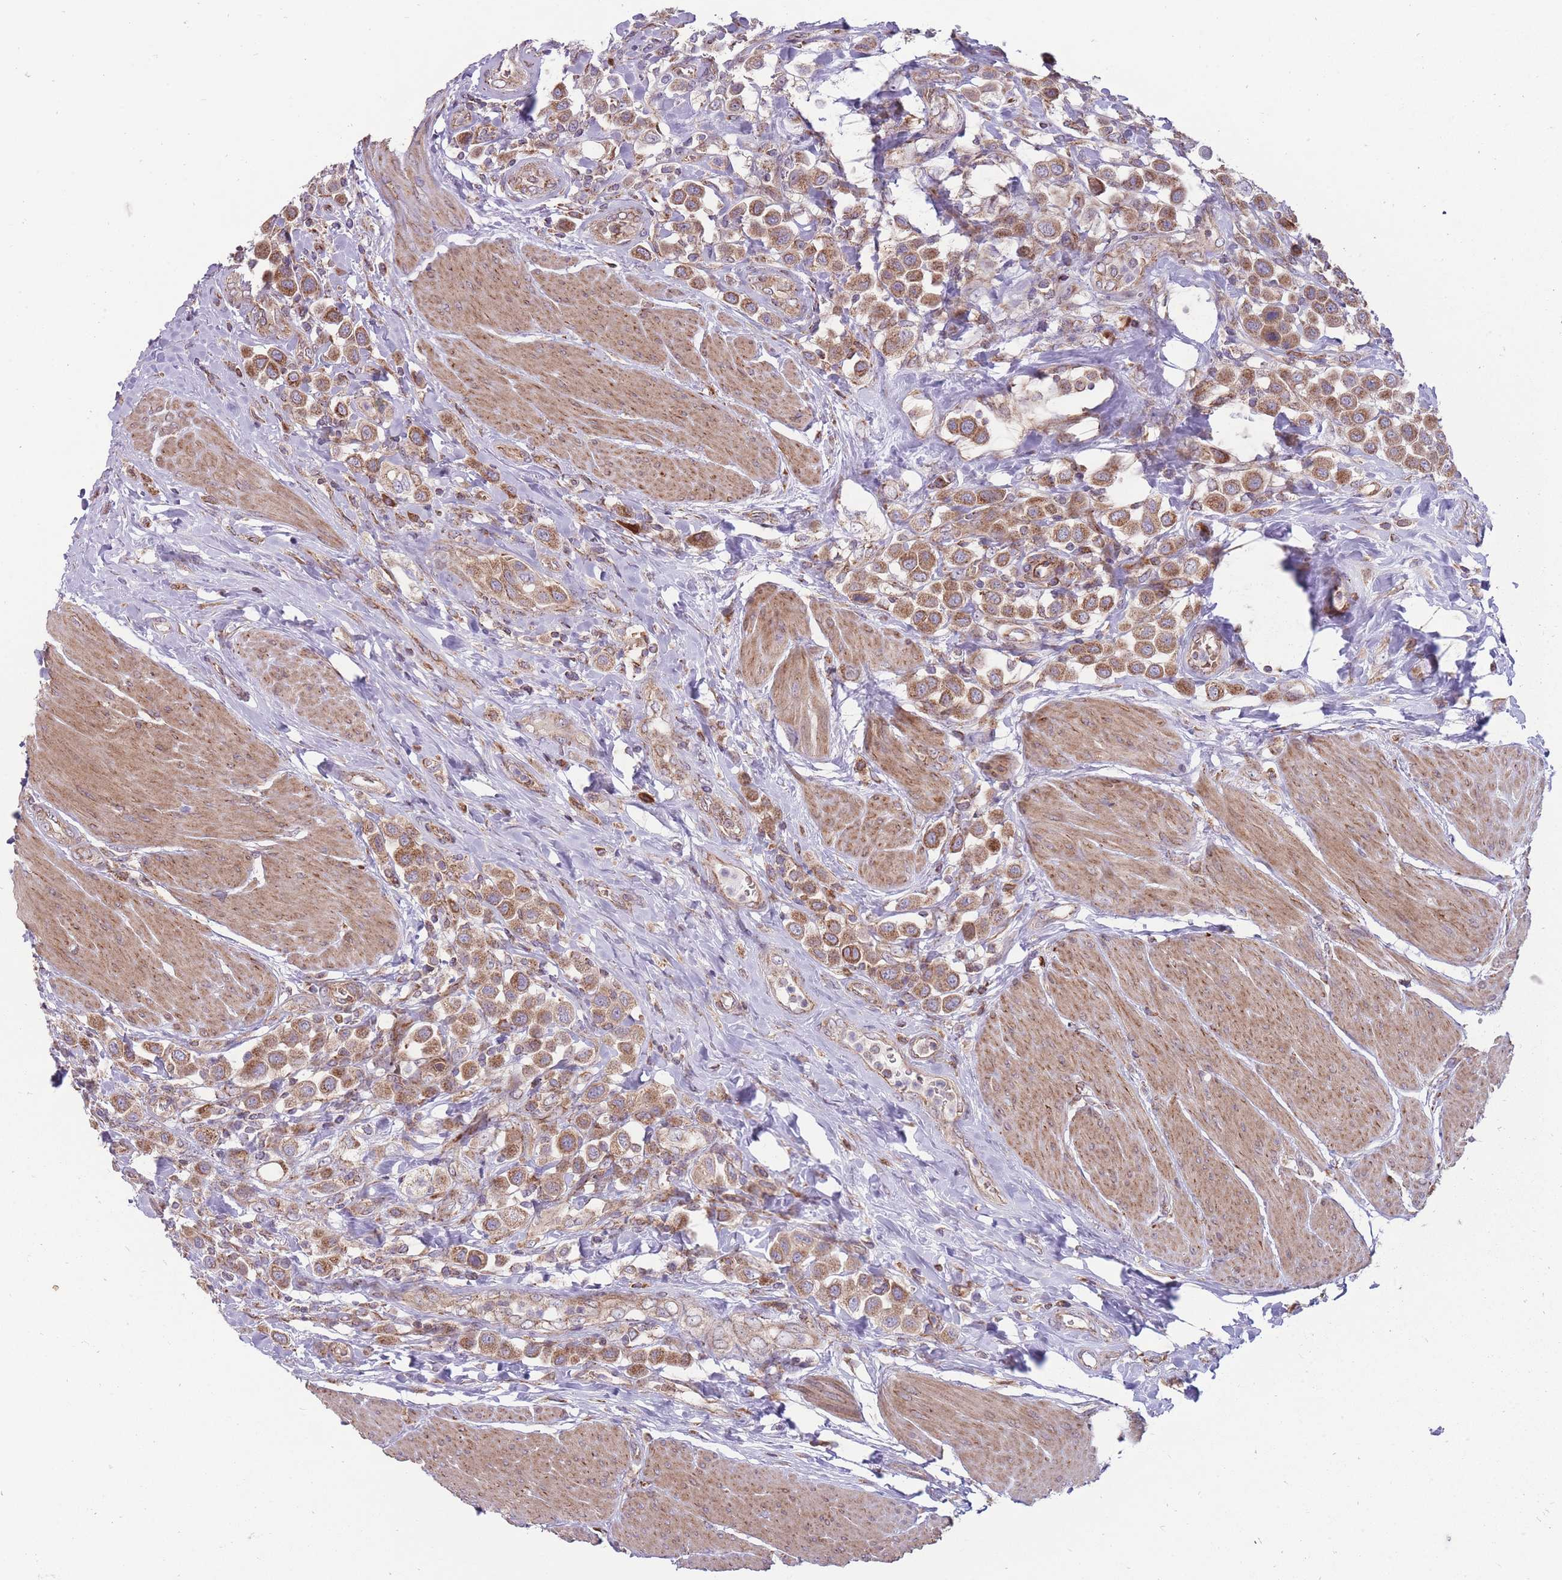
{"staining": {"intensity": "moderate", "quantity": ">75%", "location": "cytoplasmic/membranous"}, "tissue": "urothelial cancer", "cell_type": "Tumor cells", "image_type": "cancer", "snomed": [{"axis": "morphology", "description": "Urothelial carcinoma, High grade"}, {"axis": "topography", "description": "Urinary bladder"}], "caption": "Immunohistochemical staining of urothelial carcinoma (high-grade) displays moderate cytoplasmic/membranous protein expression in about >75% of tumor cells.", "gene": "ANKRD10", "patient": {"sex": "male", "age": 50}}